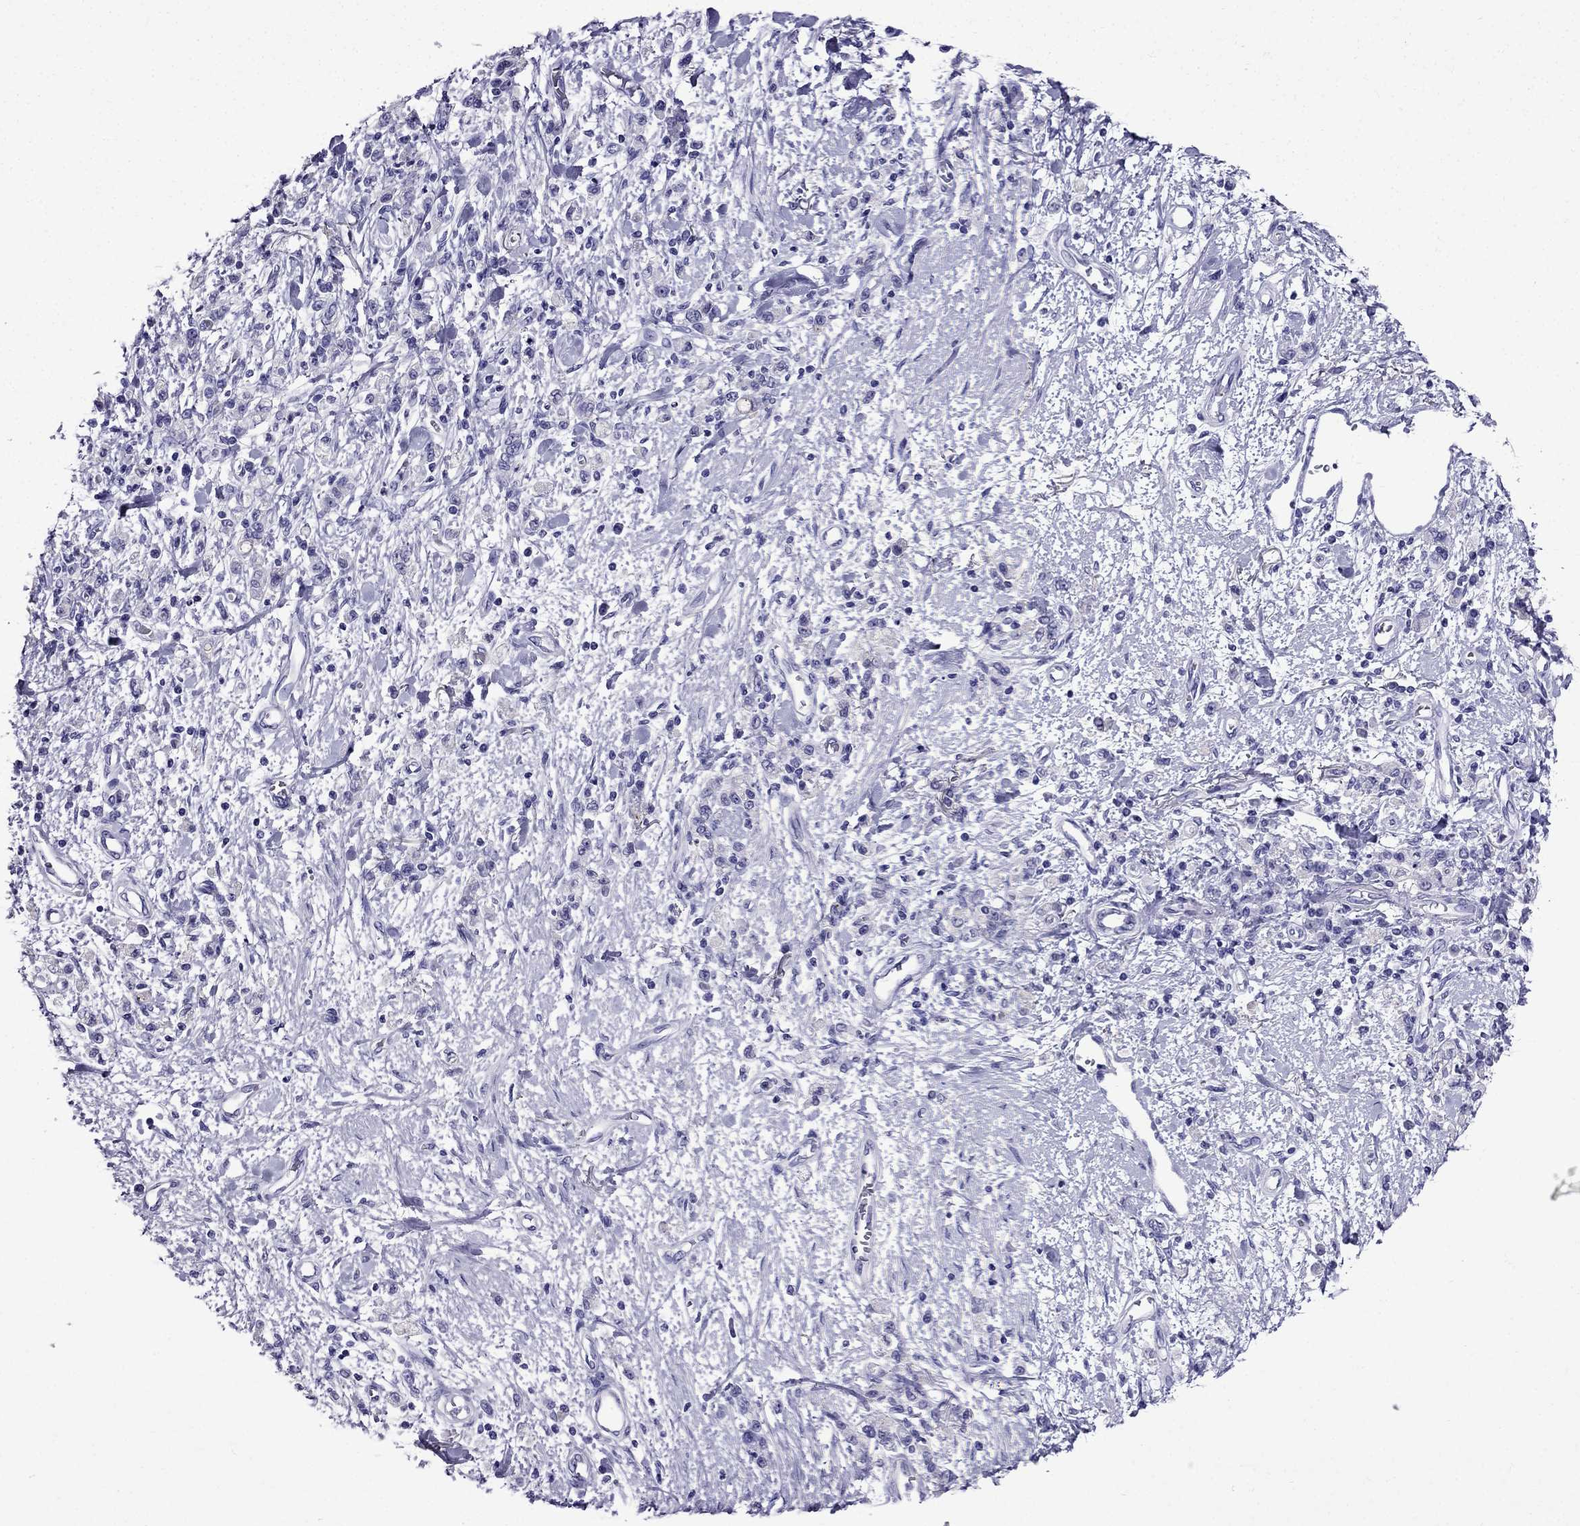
{"staining": {"intensity": "negative", "quantity": "none", "location": "none"}, "tissue": "stomach cancer", "cell_type": "Tumor cells", "image_type": "cancer", "snomed": [{"axis": "morphology", "description": "Adenocarcinoma, NOS"}, {"axis": "topography", "description": "Stomach"}], "caption": "Immunohistochemistry image of neoplastic tissue: adenocarcinoma (stomach) stained with DAB (3,3'-diaminobenzidine) exhibits no significant protein staining in tumor cells.", "gene": "ERC2", "patient": {"sex": "male", "age": 77}}